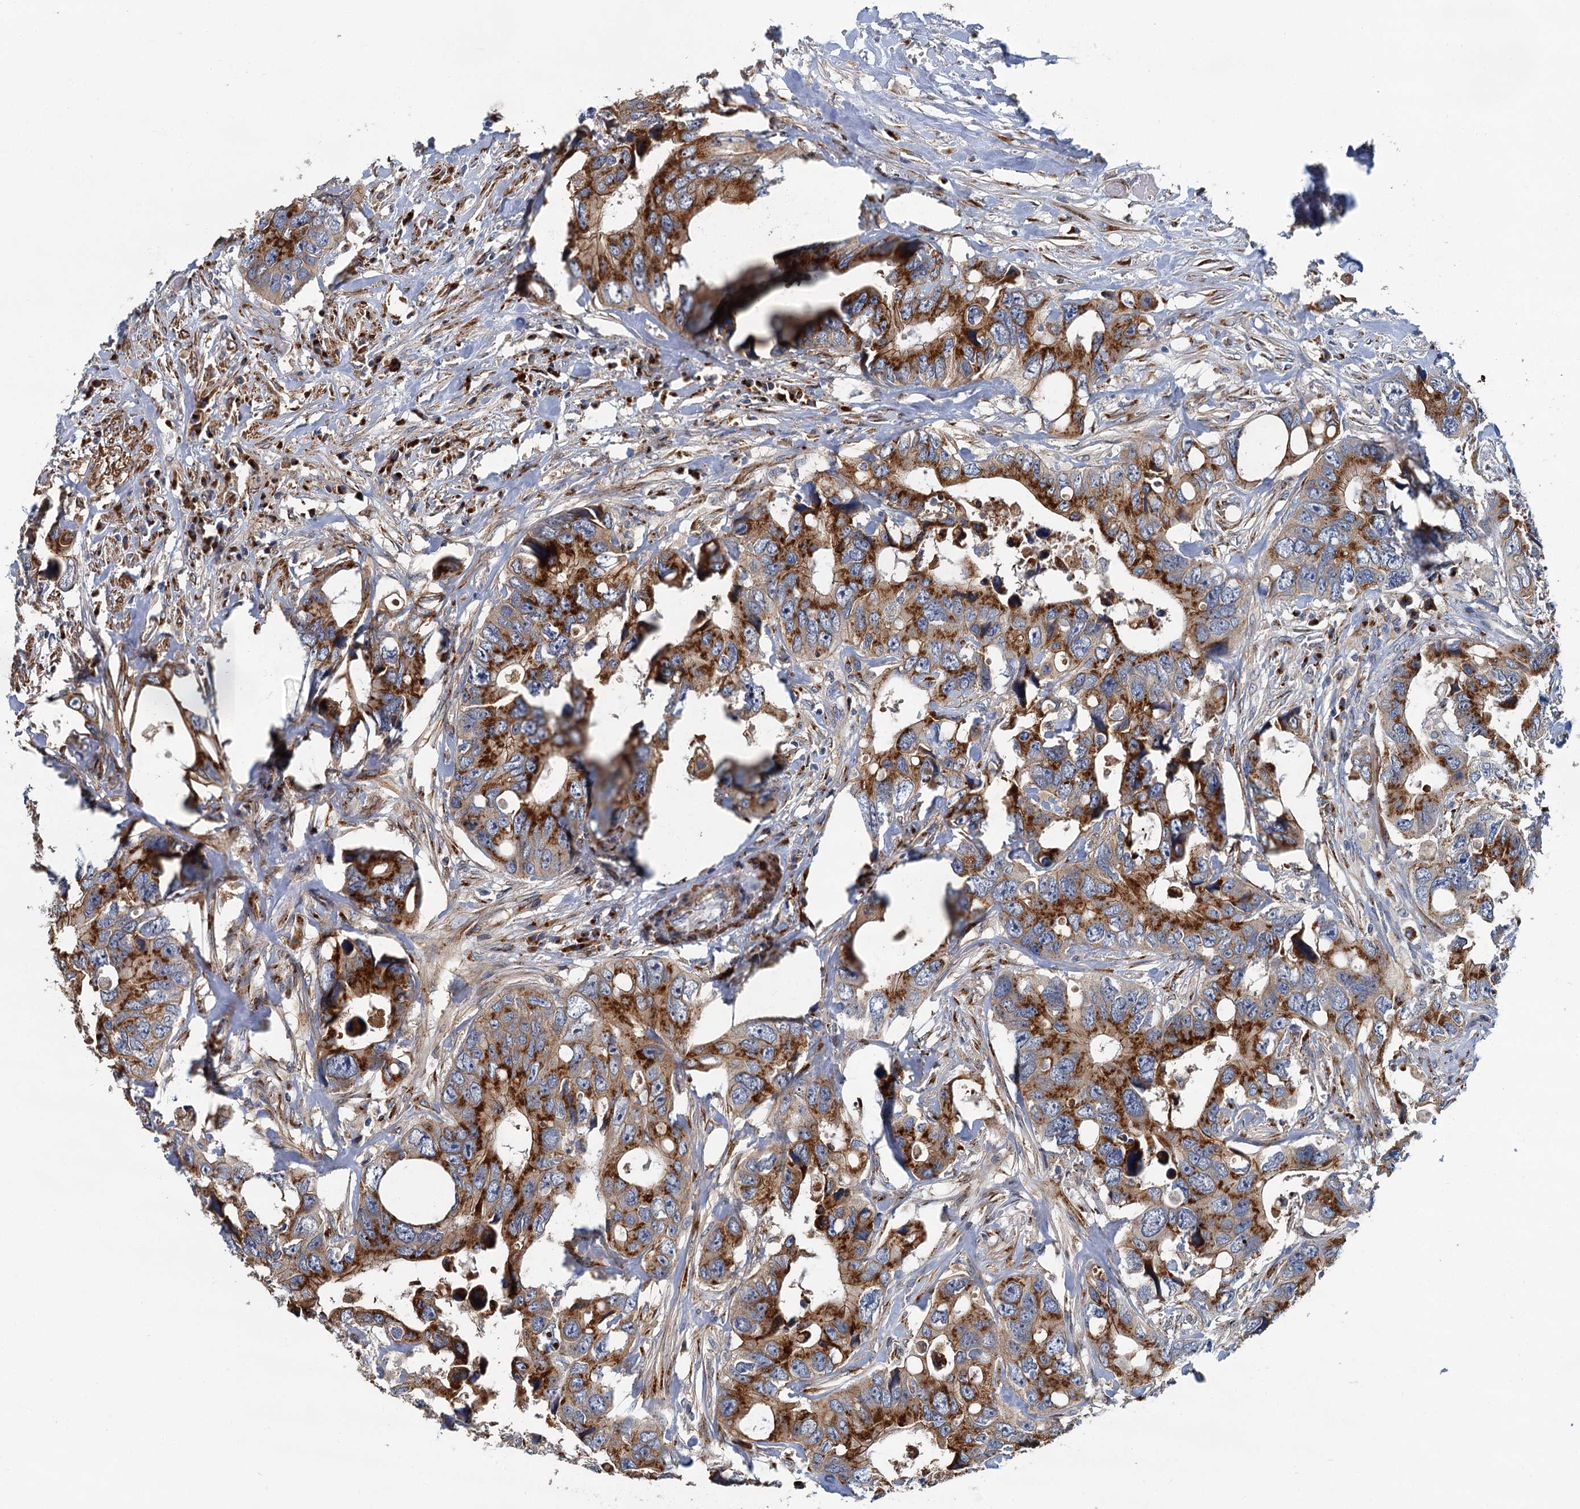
{"staining": {"intensity": "strong", "quantity": ">75%", "location": "cytoplasmic/membranous"}, "tissue": "colorectal cancer", "cell_type": "Tumor cells", "image_type": "cancer", "snomed": [{"axis": "morphology", "description": "Adenocarcinoma, NOS"}, {"axis": "topography", "description": "Rectum"}], "caption": "Colorectal cancer (adenocarcinoma) tissue demonstrates strong cytoplasmic/membranous expression in about >75% of tumor cells, visualized by immunohistochemistry.", "gene": "BET1L", "patient": {"sex": "male", "age": 57}}